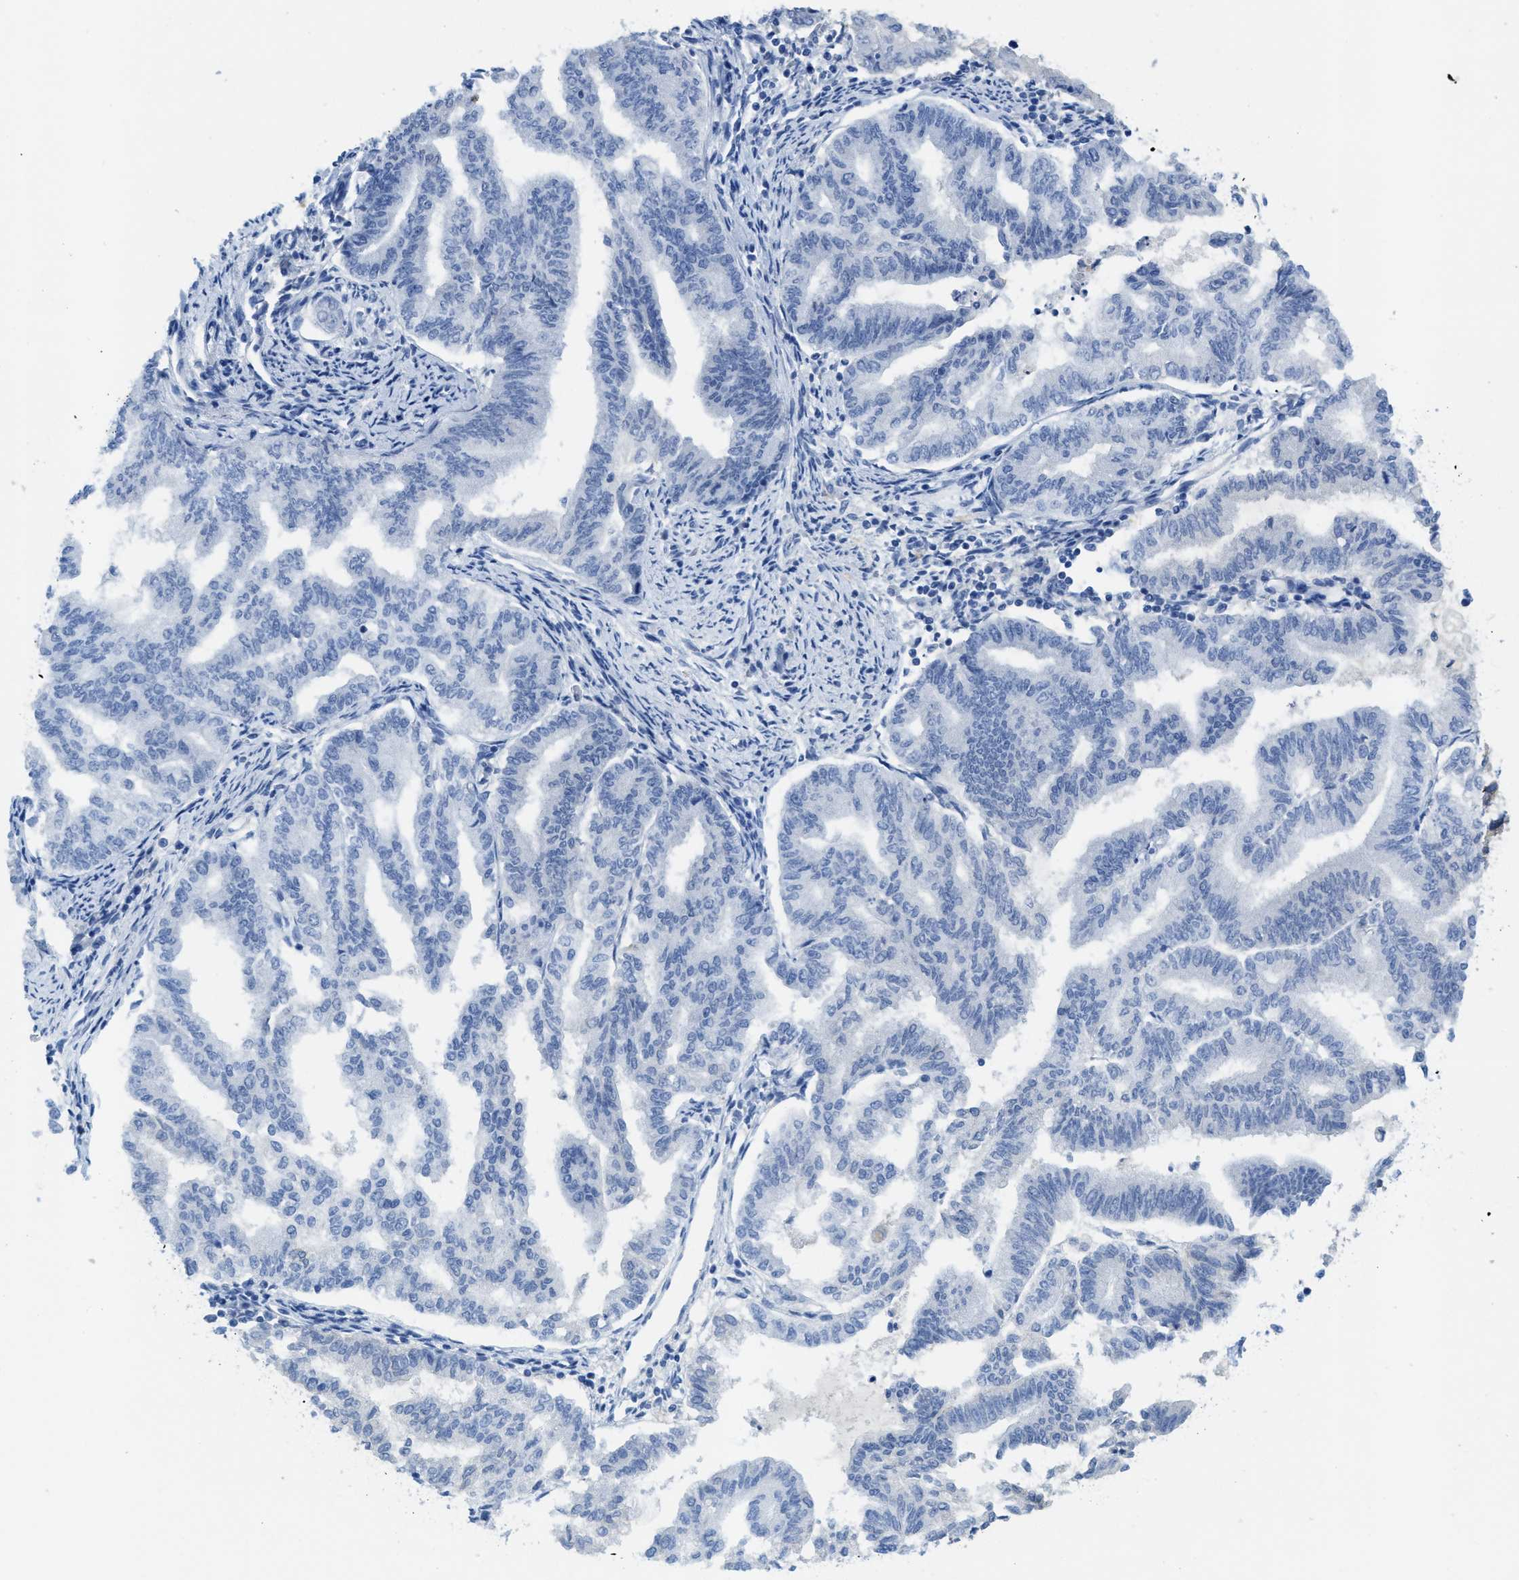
{"staining": {"intensity": "negative", "quantity": "none", "location": "none"}, "tissue": "endometrial cancer", "cell_type": "Tumor cells", "image_type": "cancer", "snomed": [{"axis": "morphology", "description": "Adenocarcinoma, NOS"}, {"axis": "topography", "description": "Endometrium"}], "caption": "Immunohistochemical staining of human adenocarcinoma (endometrial) reveals no significant expression in tumor cells. (Brightfield microscopy of DAB immunohistochemistry (IHC) at high magnification).", "gene": "CNNM4", "patient": {"sex": "female", "age": 79}}